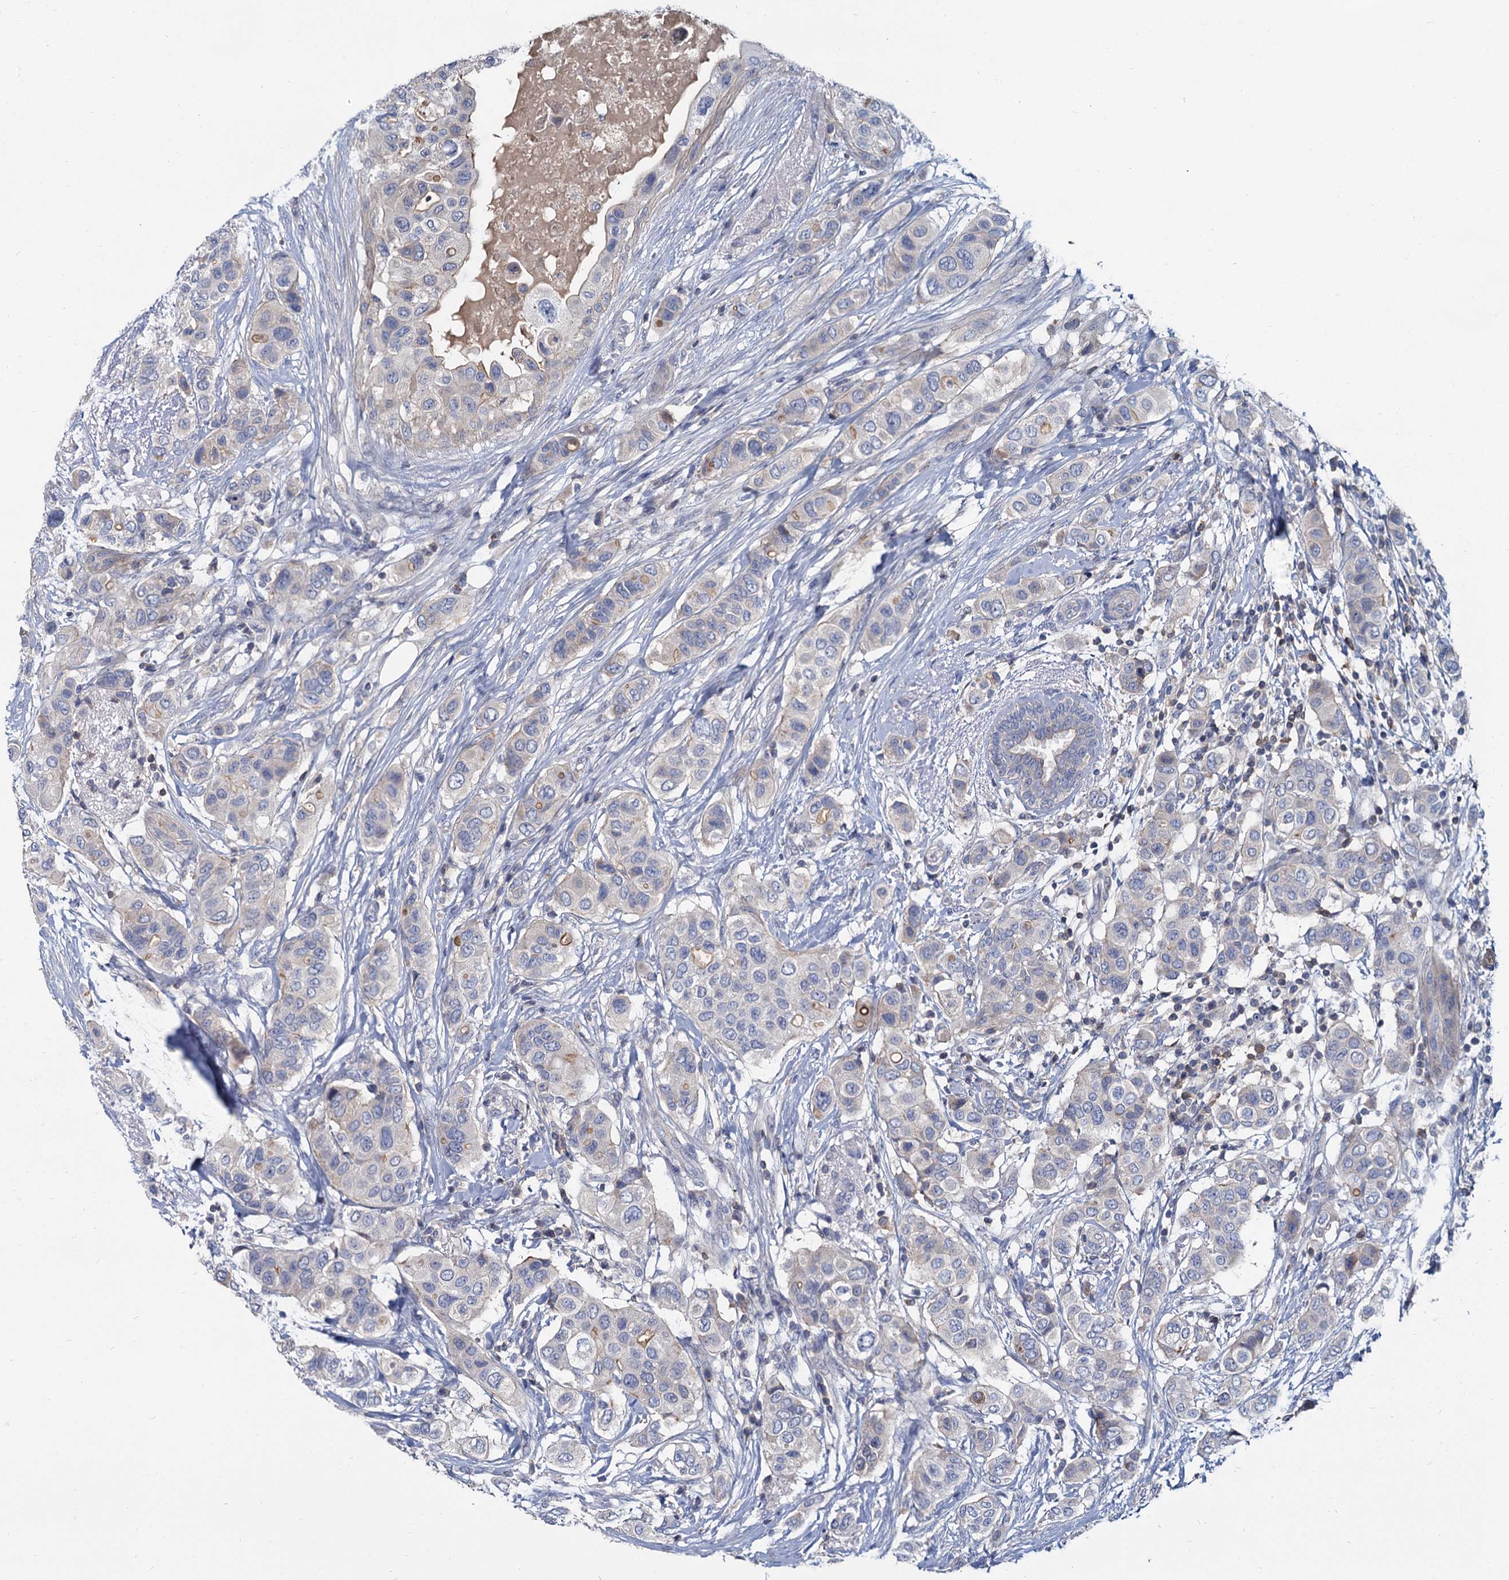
{"staining": {"intensity": "weak", "quantity": "<25%", "location": "cytoplasmic/membranous"}, "tissue": "breast cancer", "cell_type": "Tumor cells", "image_type": "cancer", "snomed": [{"axis": "morphology", "description": "Lobular carcinoma"}, {"axis": "topography", "description": "Breast"}], "caption": "A high-resolution photomicrograph shows IHC staining of breast cancer, which displays no significant staining in tumor cells.", "gene": "ACSM3", "patient": {"sex": "female", "age": 51}}